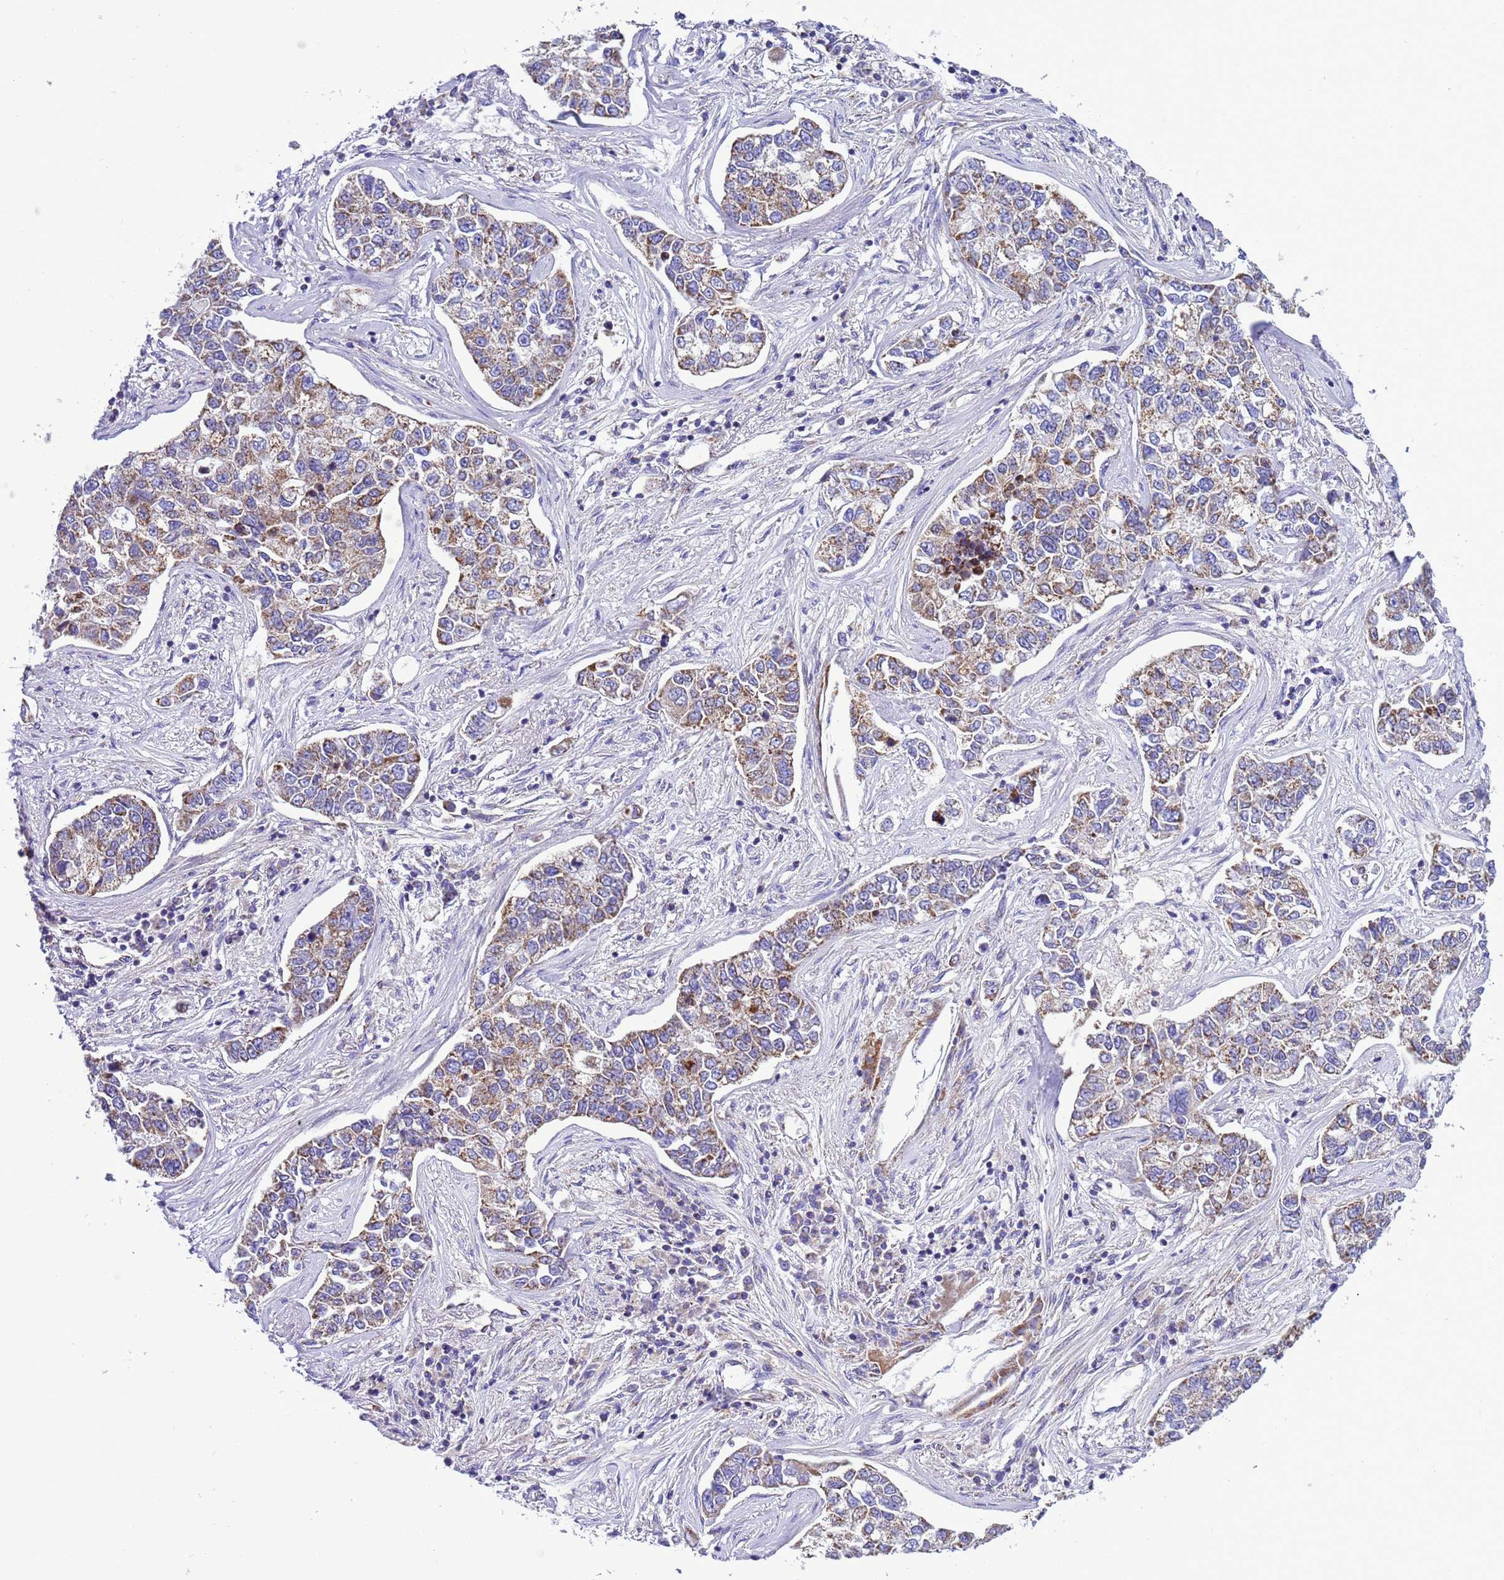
{"staining": {"intensity": "weak", "quantity": "25%-75%", "location": "cytoplasmic/membranous"}, "tissue": "lung cancer", "cell_type": "Tumor cells", "image_type": "cancer", "snomed": [{"axis": "morphology", "description": "Adenocarcinoma, NOS"}, {"axis": "topography", "description": "Lung"}], "caption": "The micrograph demonstrates a brown stain indicating the presence of a protein in the cytoplasmic/membranous of tumor cells in lung cancer.", "gene": "CCDC191", "patient": {"sex": "male", "age": 49}}